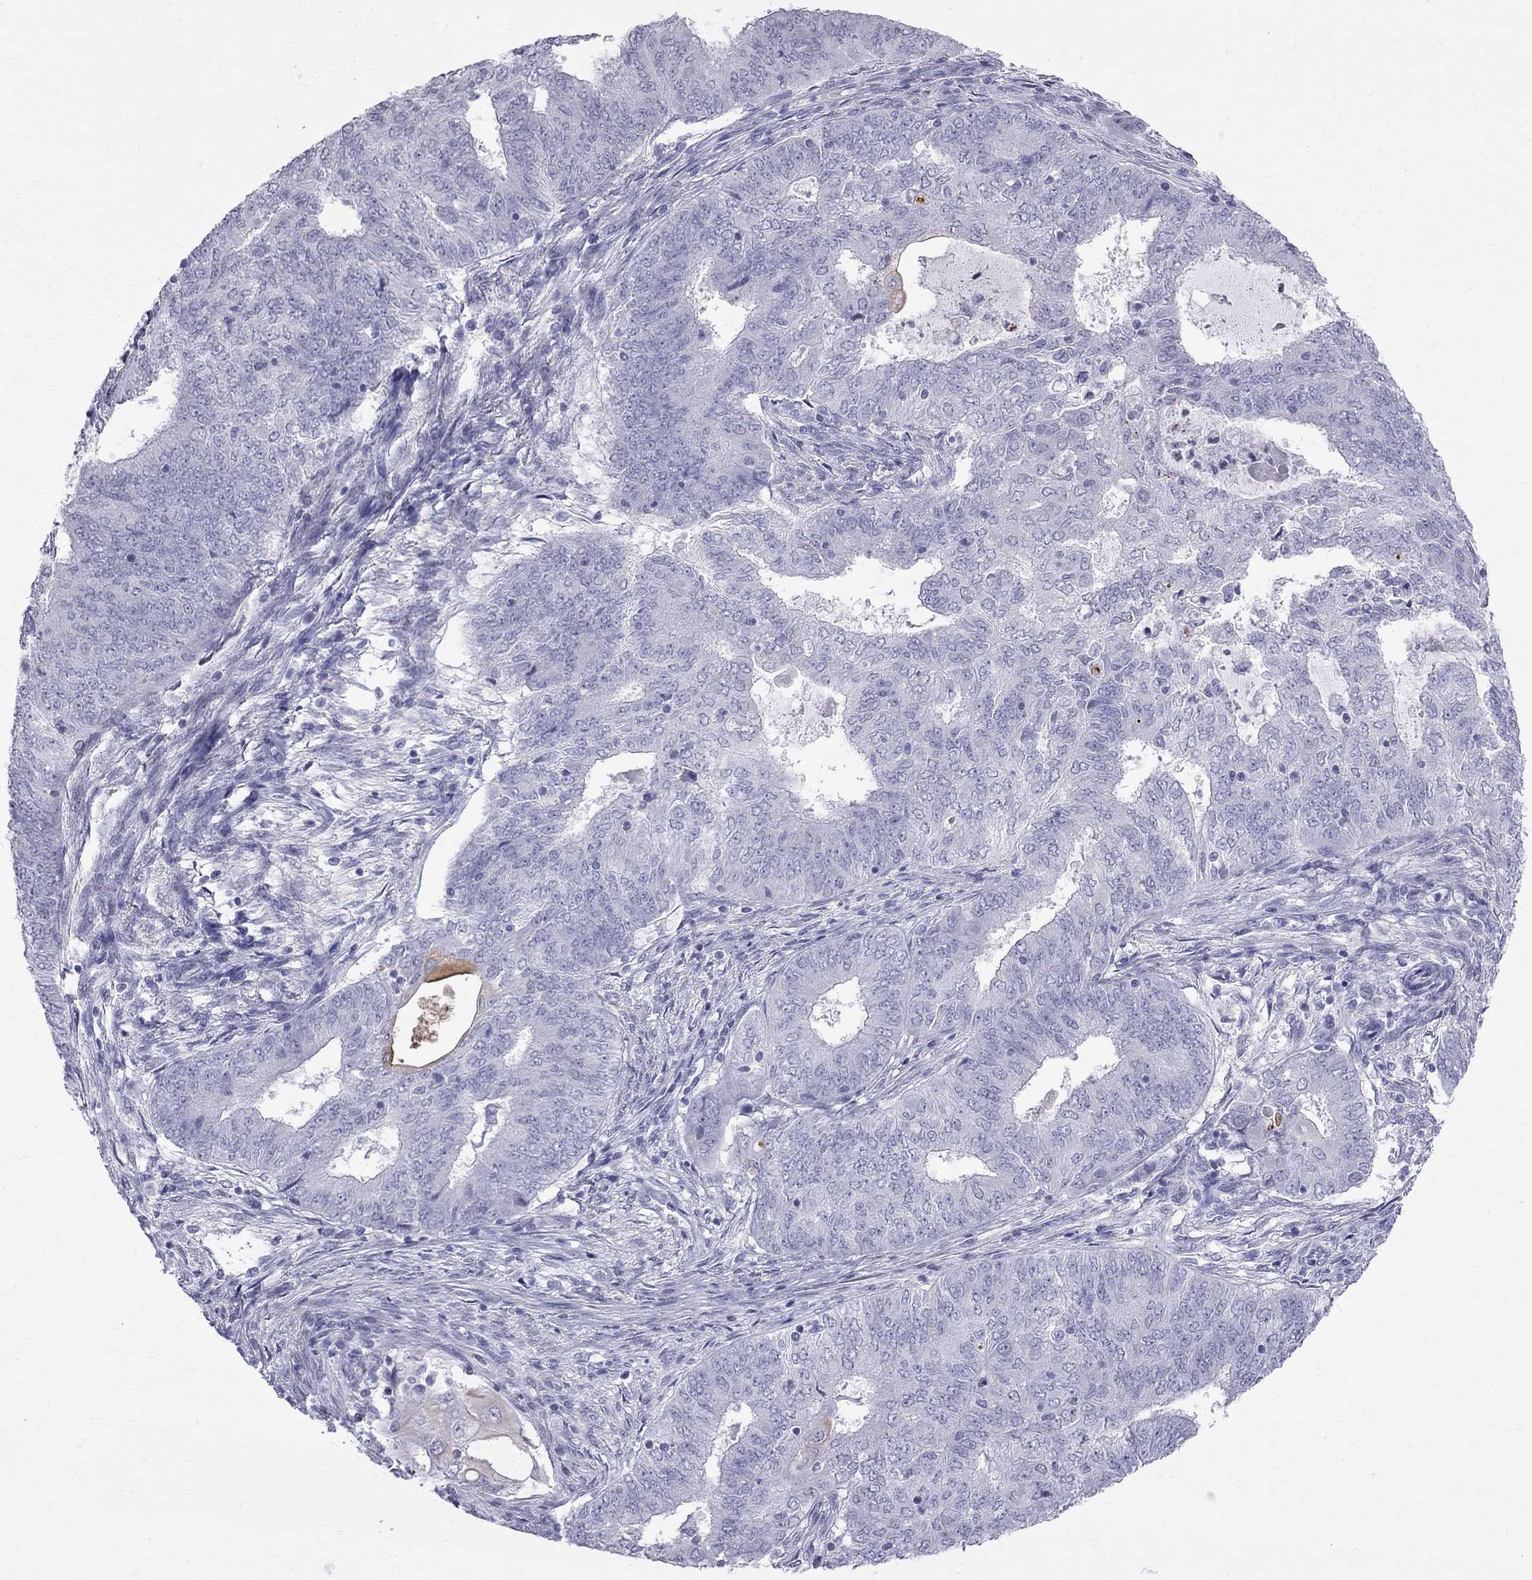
{"staining": {"intensity": "moderate", "quantity": "<25%", "location": "cytoplasmic/membranous"}, "tissue": "endometrial cancer", "cell_type": "Tumor cells", "image_type": "cancer", "snomed": [{"axis": "morphology", "description": "Adenocarcinoma, NOS"}, {"axis": "topography", "description": "Endometrium"}], "caption": "The micrograph reveals staining of endometrial cancer, revealing moderate cytoplasmic/membranous protein staining (brown color) within tumor cells. (DAB IHC, brown staining for protein, blue staining for nuclei).", "gene": "MUC15", "patient": {"sex": "female", "age": 62}}